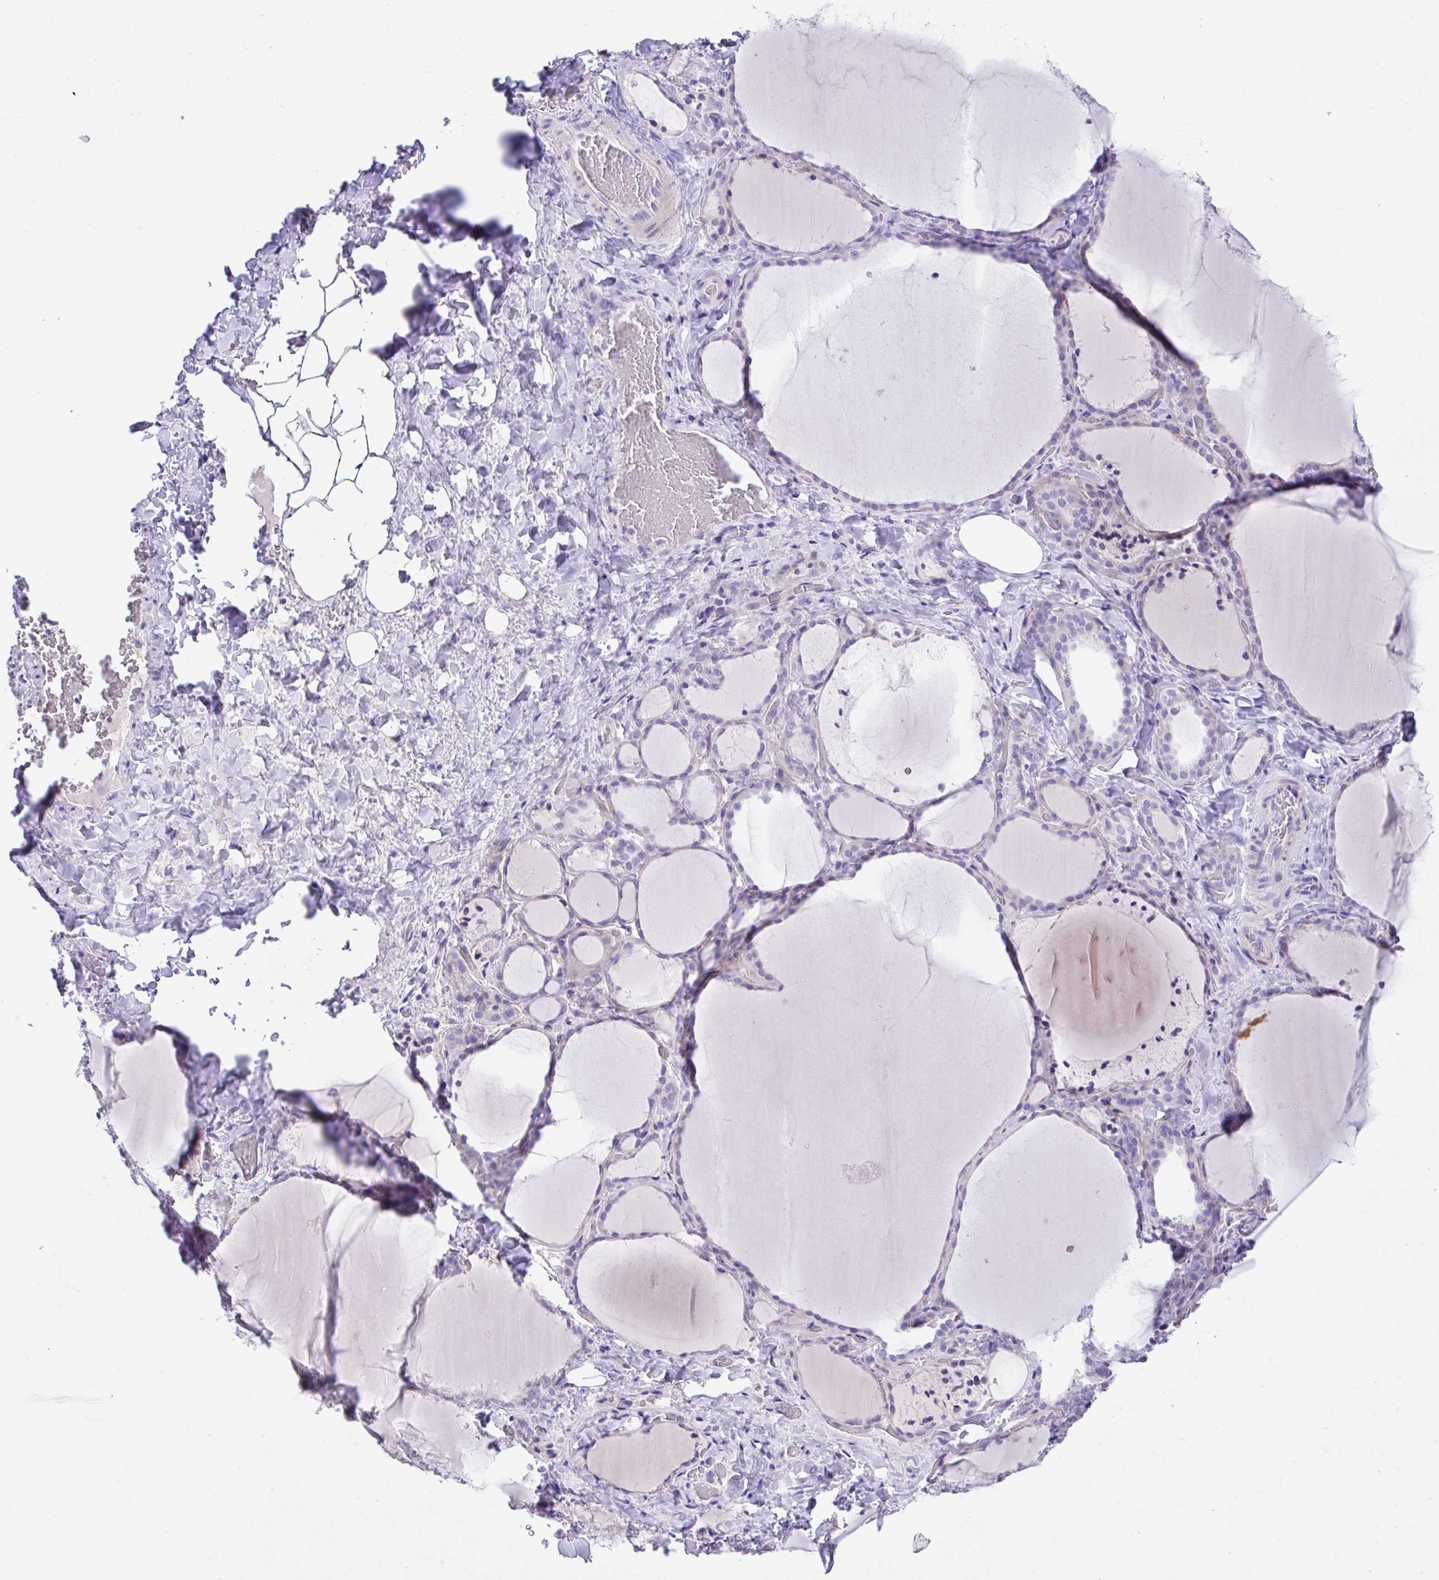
{"staining": {"intensity": "negative", "quantity": "none", "location": "none"}, "tissue": "thyroid gland", "cell_type": "Glandular cells", "image_type": "normal", "snomed": [{"axis": "morphology", "description": "Normal tissue, NOS"}, {"axis": "topography", "description": "Thyroid gland"}], "caption": "This micrograph is of benign thyroid gland stained with immunohistochemistry (IHC) to label a protein in brown with the nuclei are counter-stained blue. There is no positivity in glandular cells.", "gene": "SLC16A6", "patient": {"sex": "female", "age": 22}}